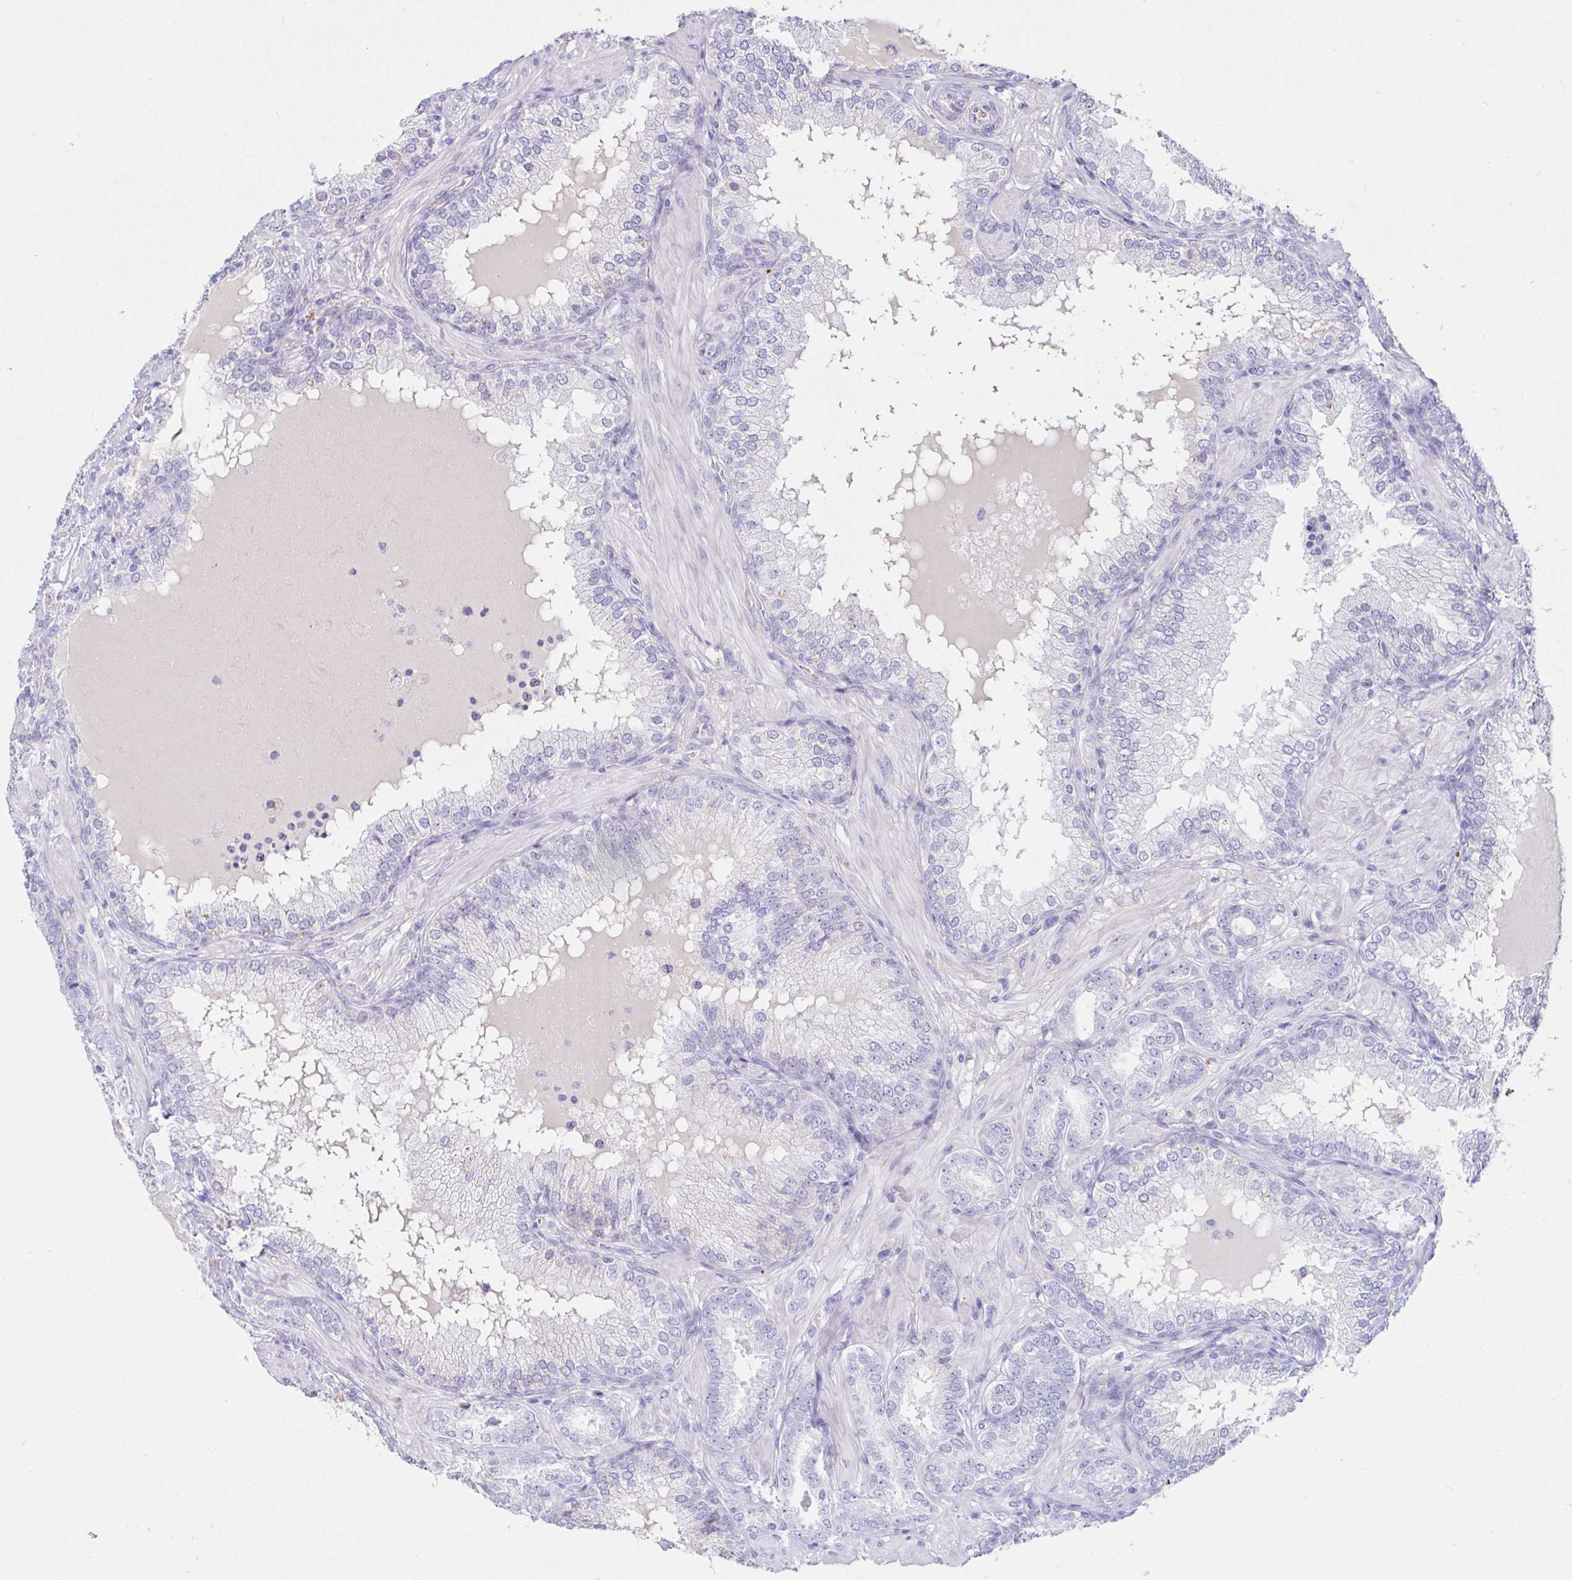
{"staining": {"intensity": "negative", "quantity": "none", "location": "none"}, "tissue": "prostate cancer", "cell_type": "Tumor cells", "image_type": "cancer", "snomed": [{"axis": "morphology", "description": "Adenocarcinoma, High grade"}, {"axis": "topography", "description": "Prostate"}], "caption": "Micrograph shows no significant protein expression in tumor cells of prostate cancer (high-grade adenocarcinoma). (DAB IHC with hematoxylin counter stain).", "gene": "SAA4", "patient": {"sex": "male", "age": 60}}